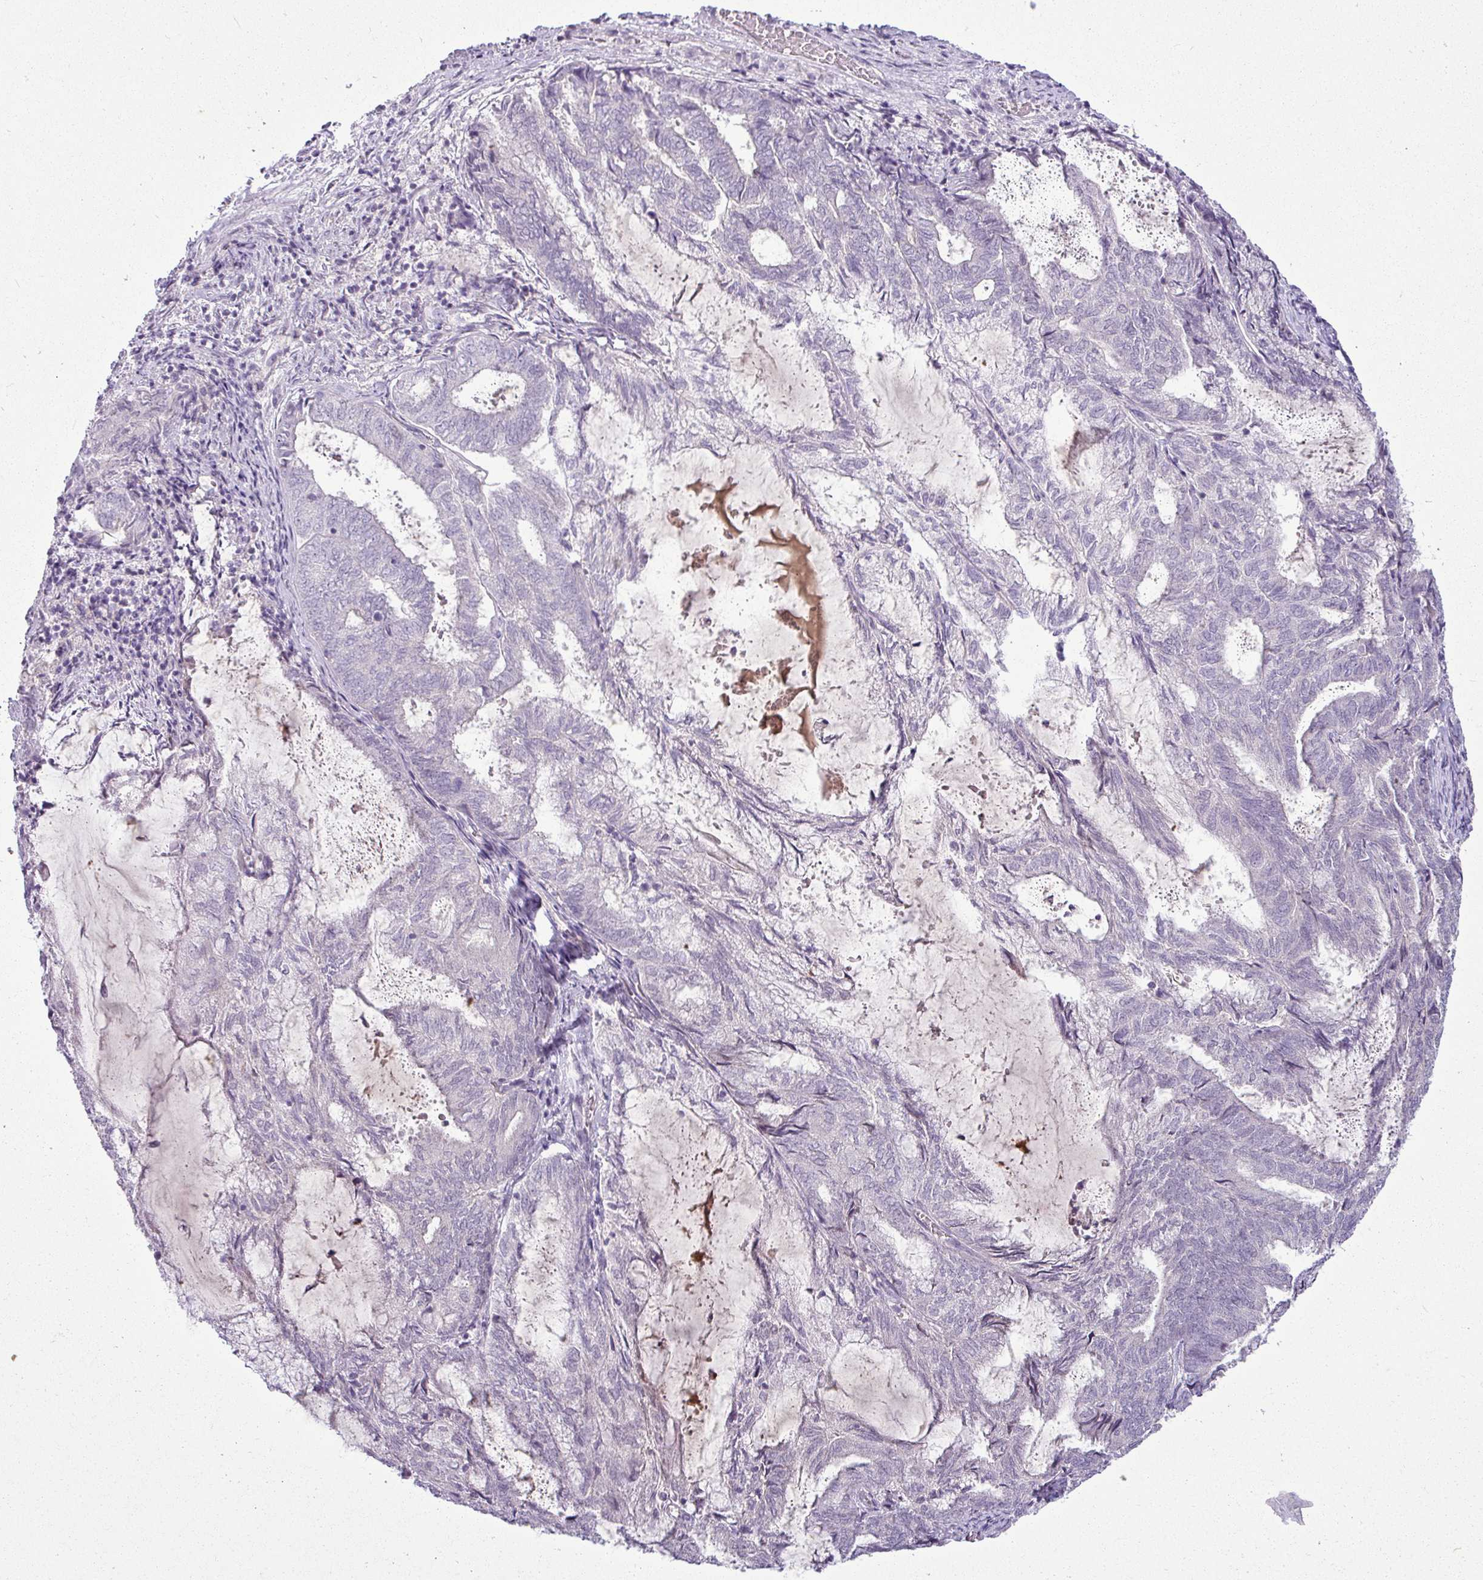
{"staining": {"intensity": "negative", "quantity": "none", "location": "none"}, "tissue": "endometrial cancer", "cell_type": "Tumor cells", "image_type": "cancer", "snomed": [{"axis": "morphology", "description": "Adenocarcinoma, NOS"}, {"axis": "topography", "description": "Endometrium"}], "caption": "Endometrial cancer (adenocarcinoma) was stained to show a protein in brown. There is no significant positivity in tumor cells.", "gene": "APOM", "patient": {"sex": "female", "age": 80}}